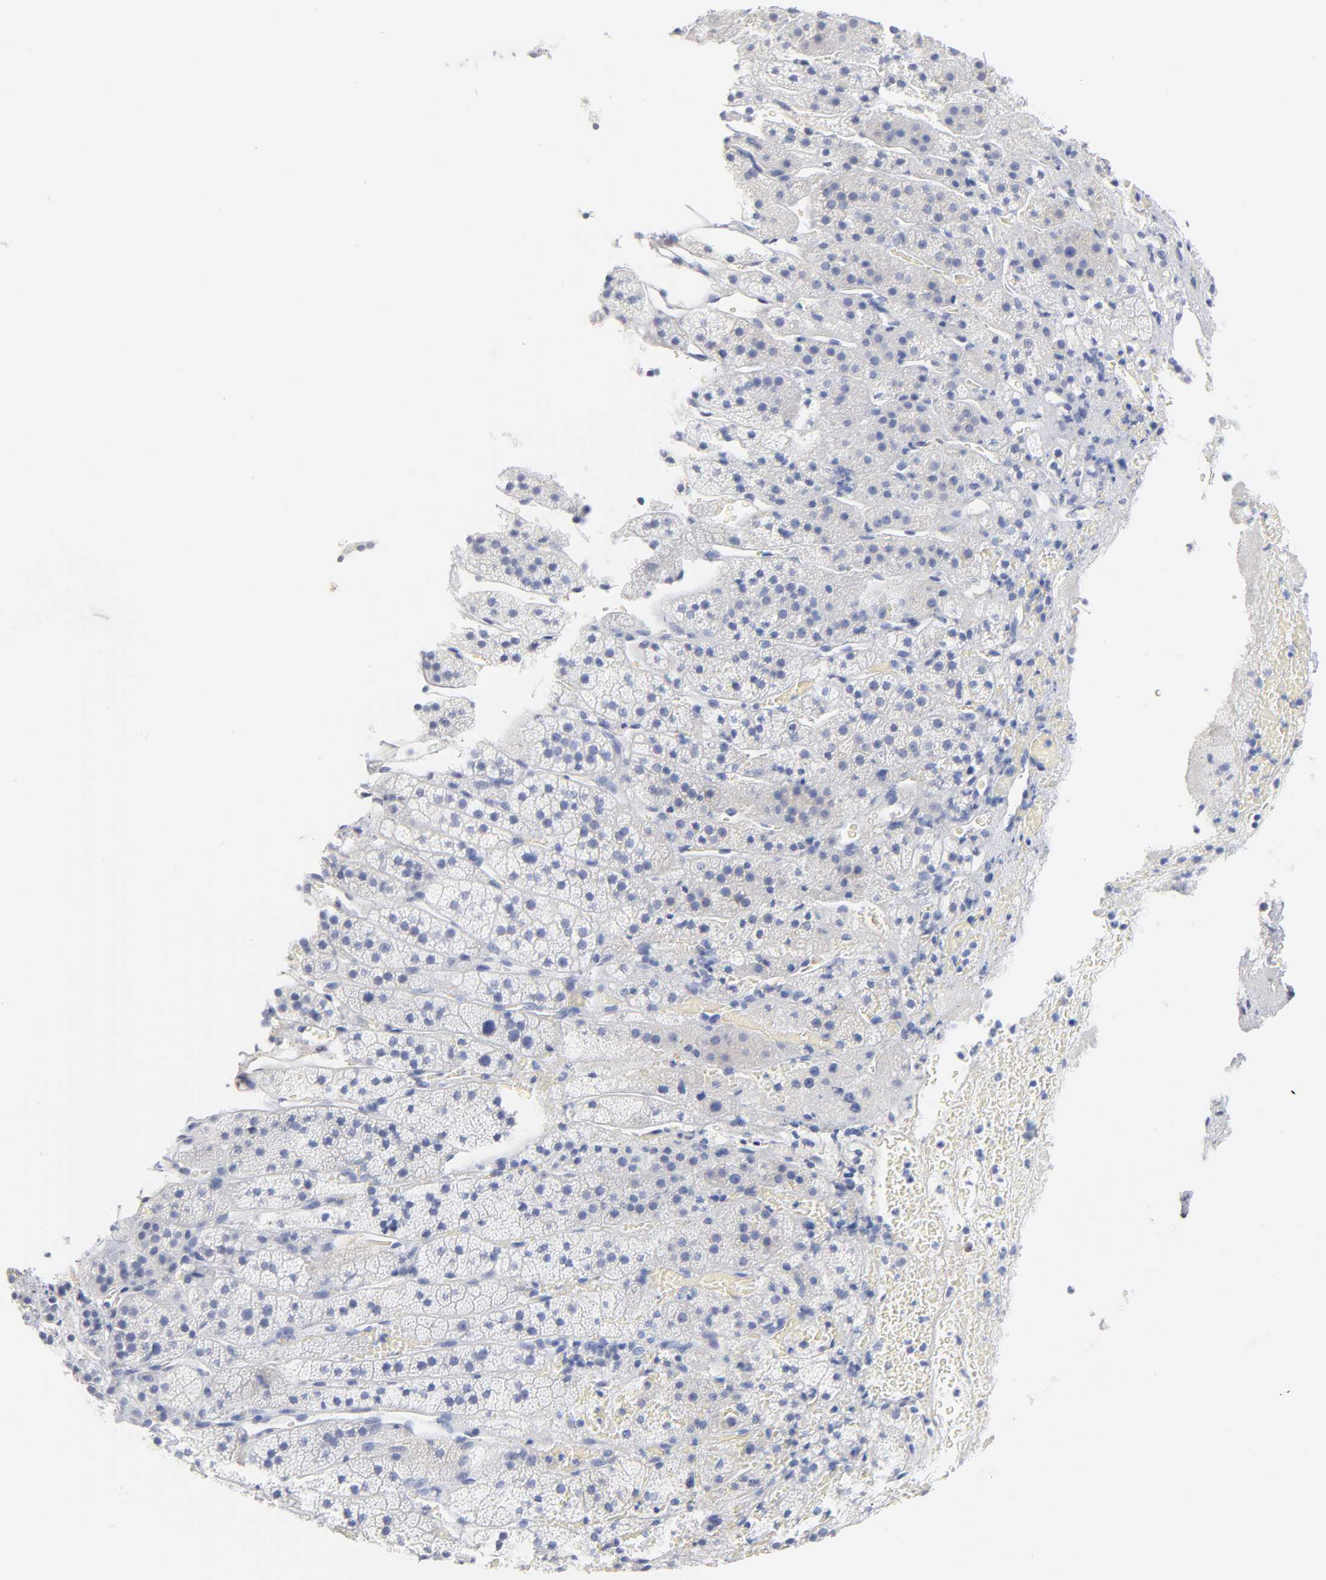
{"staining": {"intensity": "negative", "quantity": "none", "location": "none"}, "tissue": "adrenal gland", "cell_type": "Glandular cells", "image_type": "normal", "snomed": [{"axis": "morphology", "description": "Normal tissue, NOS"}, {"axis": "topography", "description": "Adrenal gland"}], "caption": "IHC image of normal adrenal gland: adrenal gland stained with DAB (3,3'-diaminobenzidine) shows no significant protein positivity in glandular cells. (IHC, brightfield microscopy, high magnification).", "gene": "AGTR1", "patient": {"sex": "female", "age": 44}}